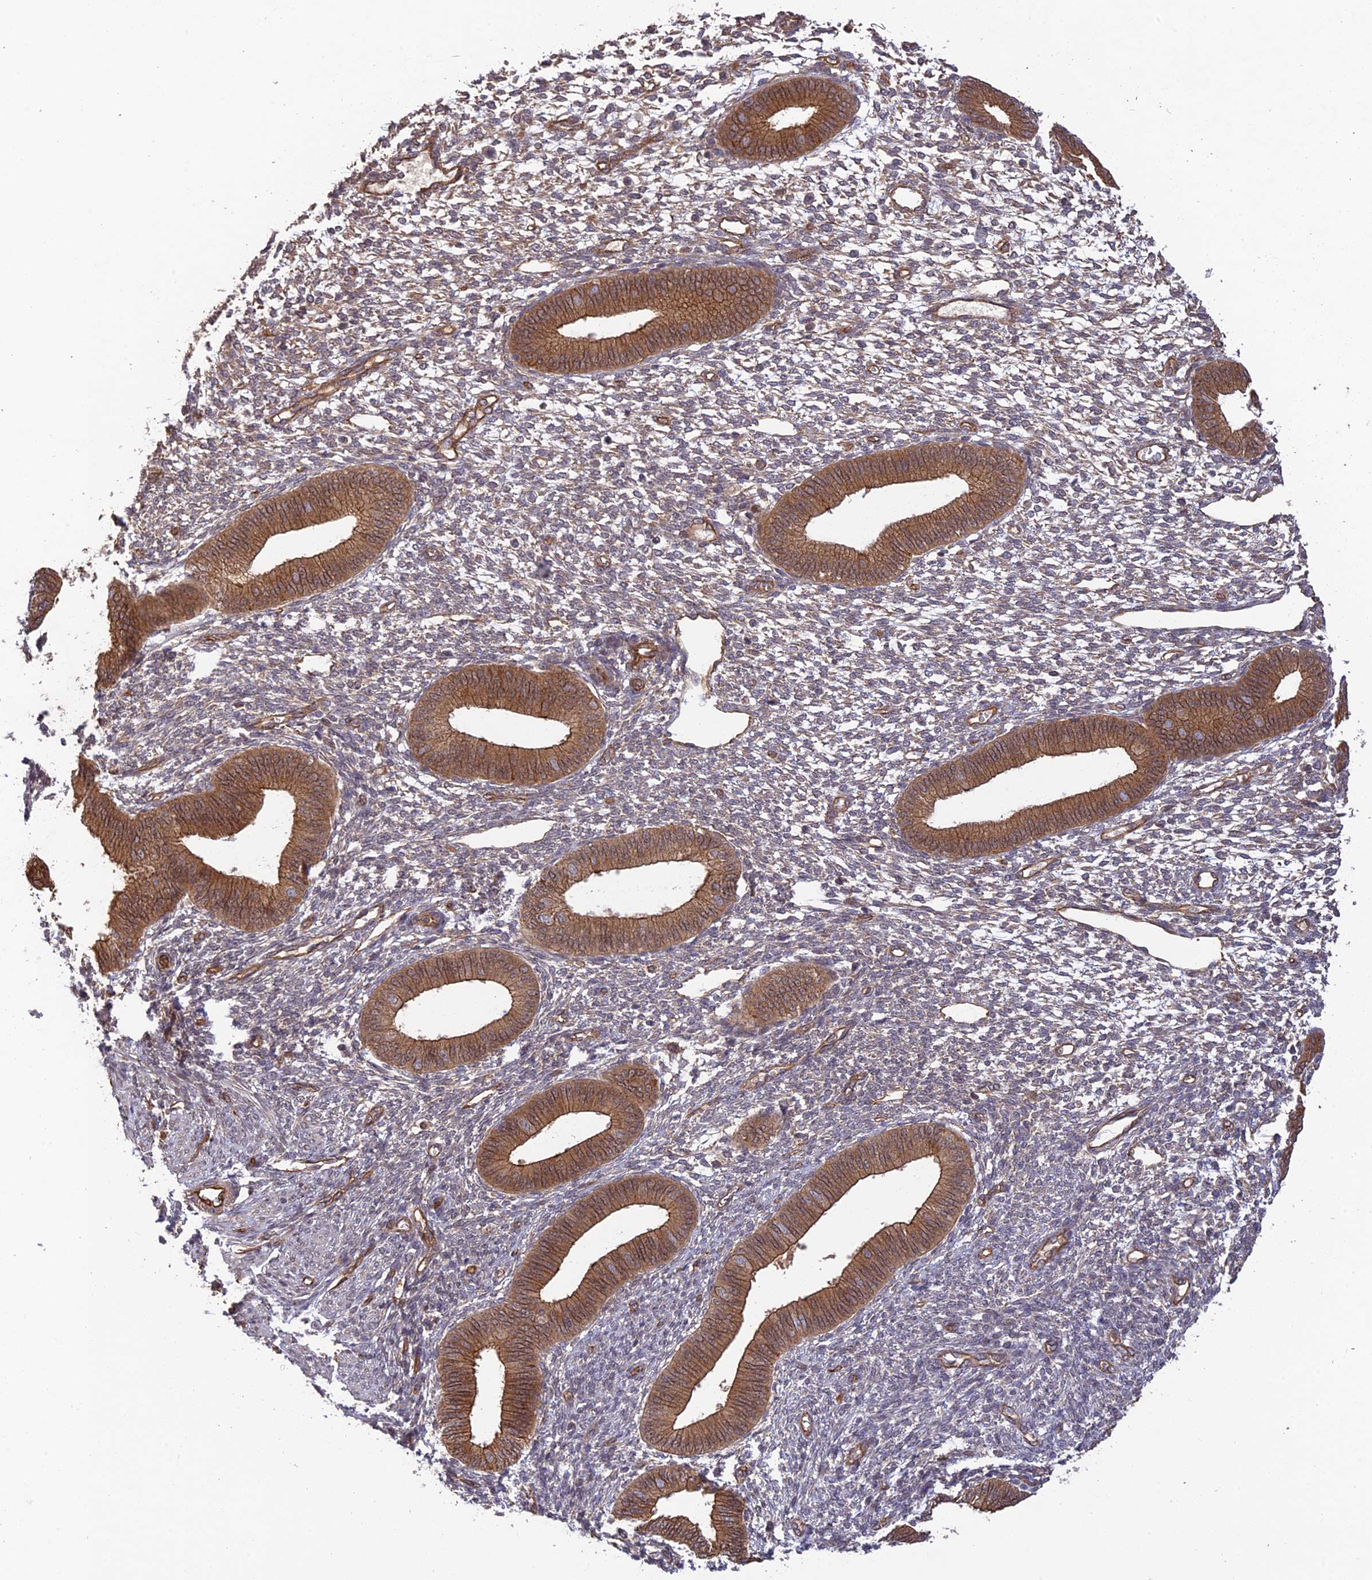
{"staining": {"intensity": "weak", "quantity": "25%-75%", "location": "cytoplasmic/membranous"}, "tissue": "endometrium", "cell_type": "Cells in endometrial stroma", "image_type": "normal", "snomed": [{"axis": "morphology", "description": "Normal tissue, NOS"}, {"axis": "topography", "description": "Endometrium"}], "caption": "An image showing weak cytoplasmic/membranous staining in approximately 25%-75% of cells in endometrial stroma in unremarkable endometrium, as visualized by brown immunohistochemical staining.", "gene": "HOMER2", "patient": {"sex": "female", "age": 46}}